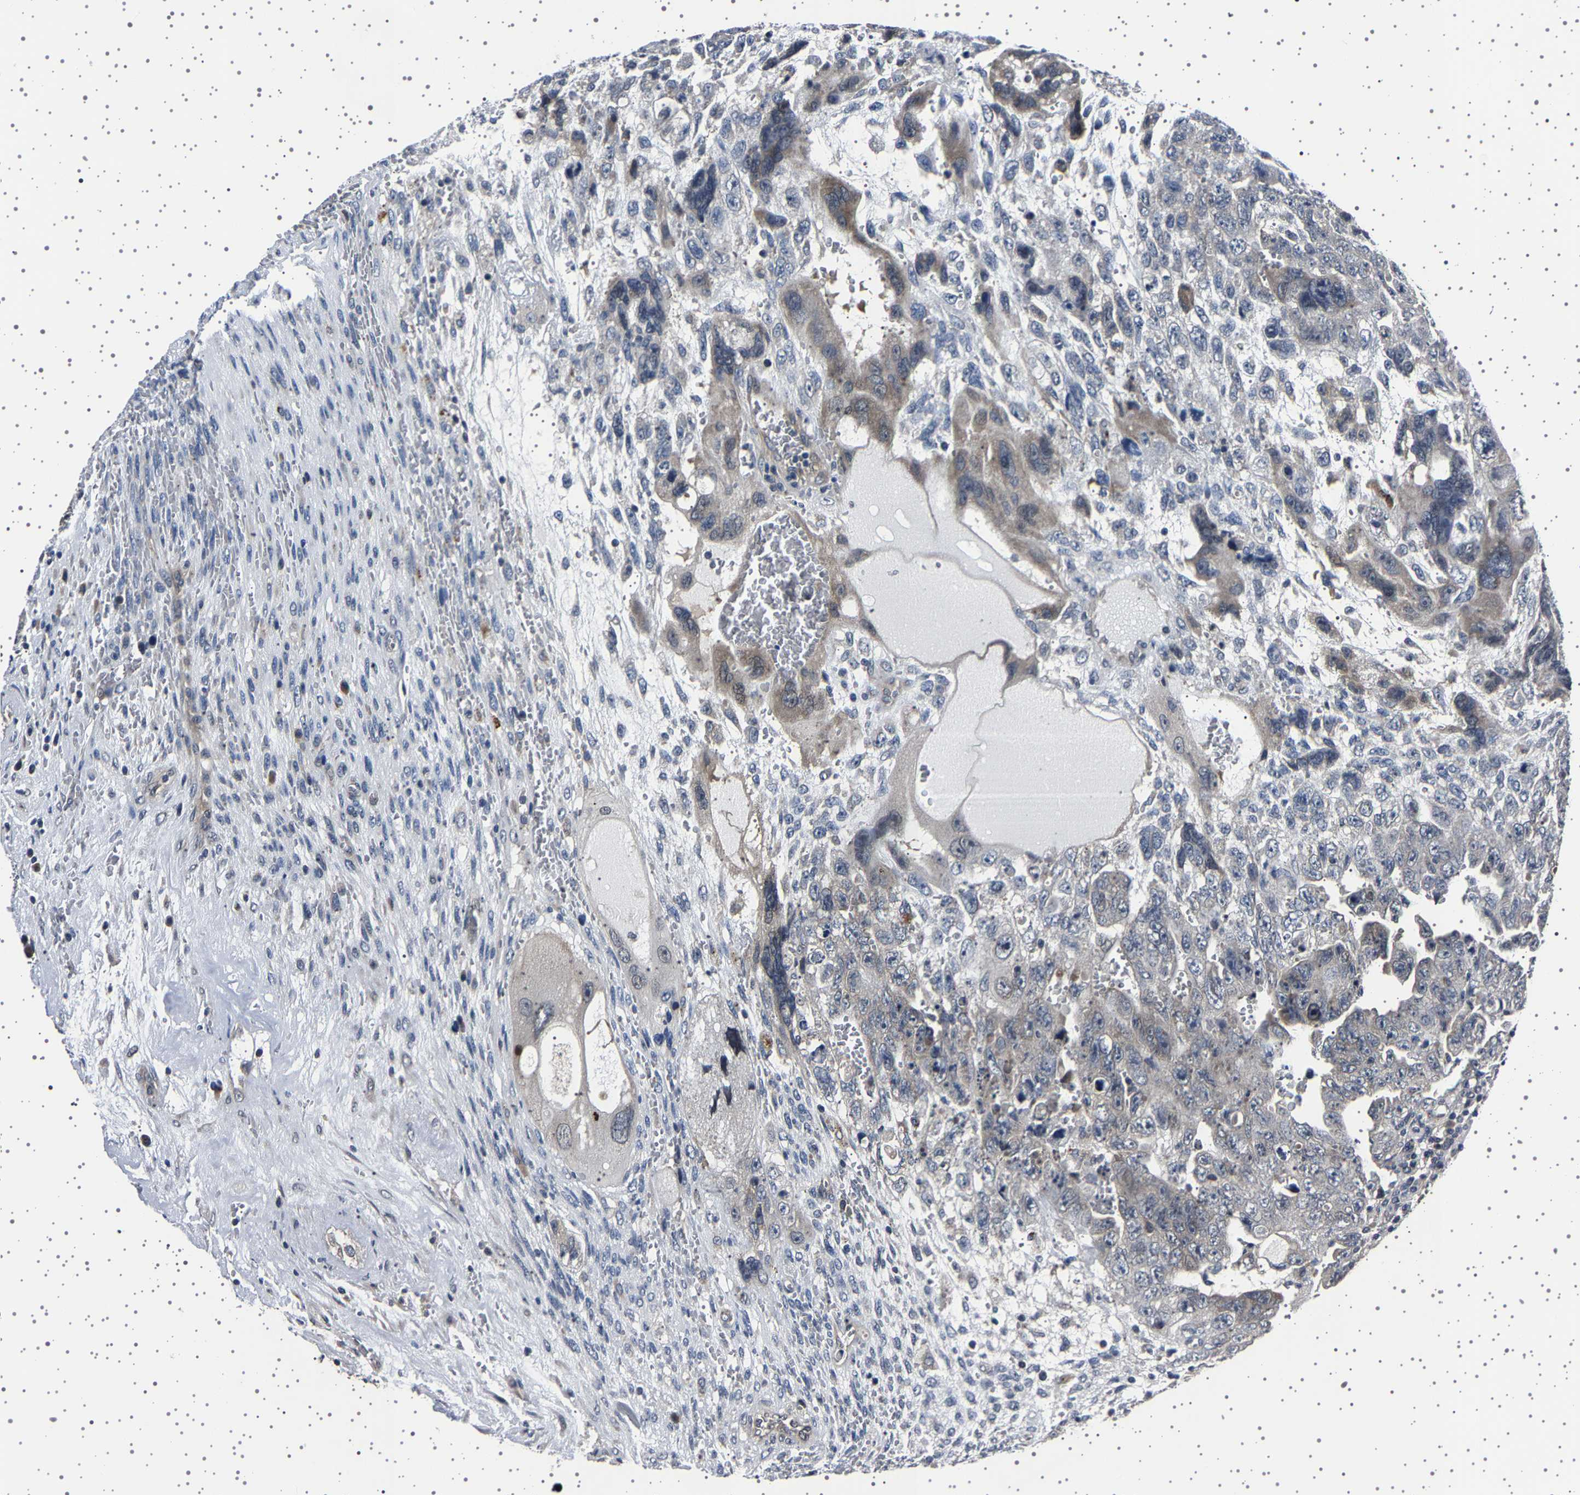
{"staining": {"intensity": "weak", "quantity": "<25%", "location": "cytoplasmic/membranous"}, "tissue": "testis cancer", "cell_type": "Tumor cells", "image_type": "cancer", "snomed": [{"axis": "morphology", "description": "Carcinoma, Embryonal, NOS"}, {"axis": "topography", "description": "Testis"}], "caption": "This photomicrograph is of testis embryonal carcinoma stained with immunohistochemistry (IHC) to label a protein in brown with the nuclei are counter-stained blue. There is no positivity in tumor cells.", "gene": "IL10RB", "patient": {"sex": "male", "age": 28}}